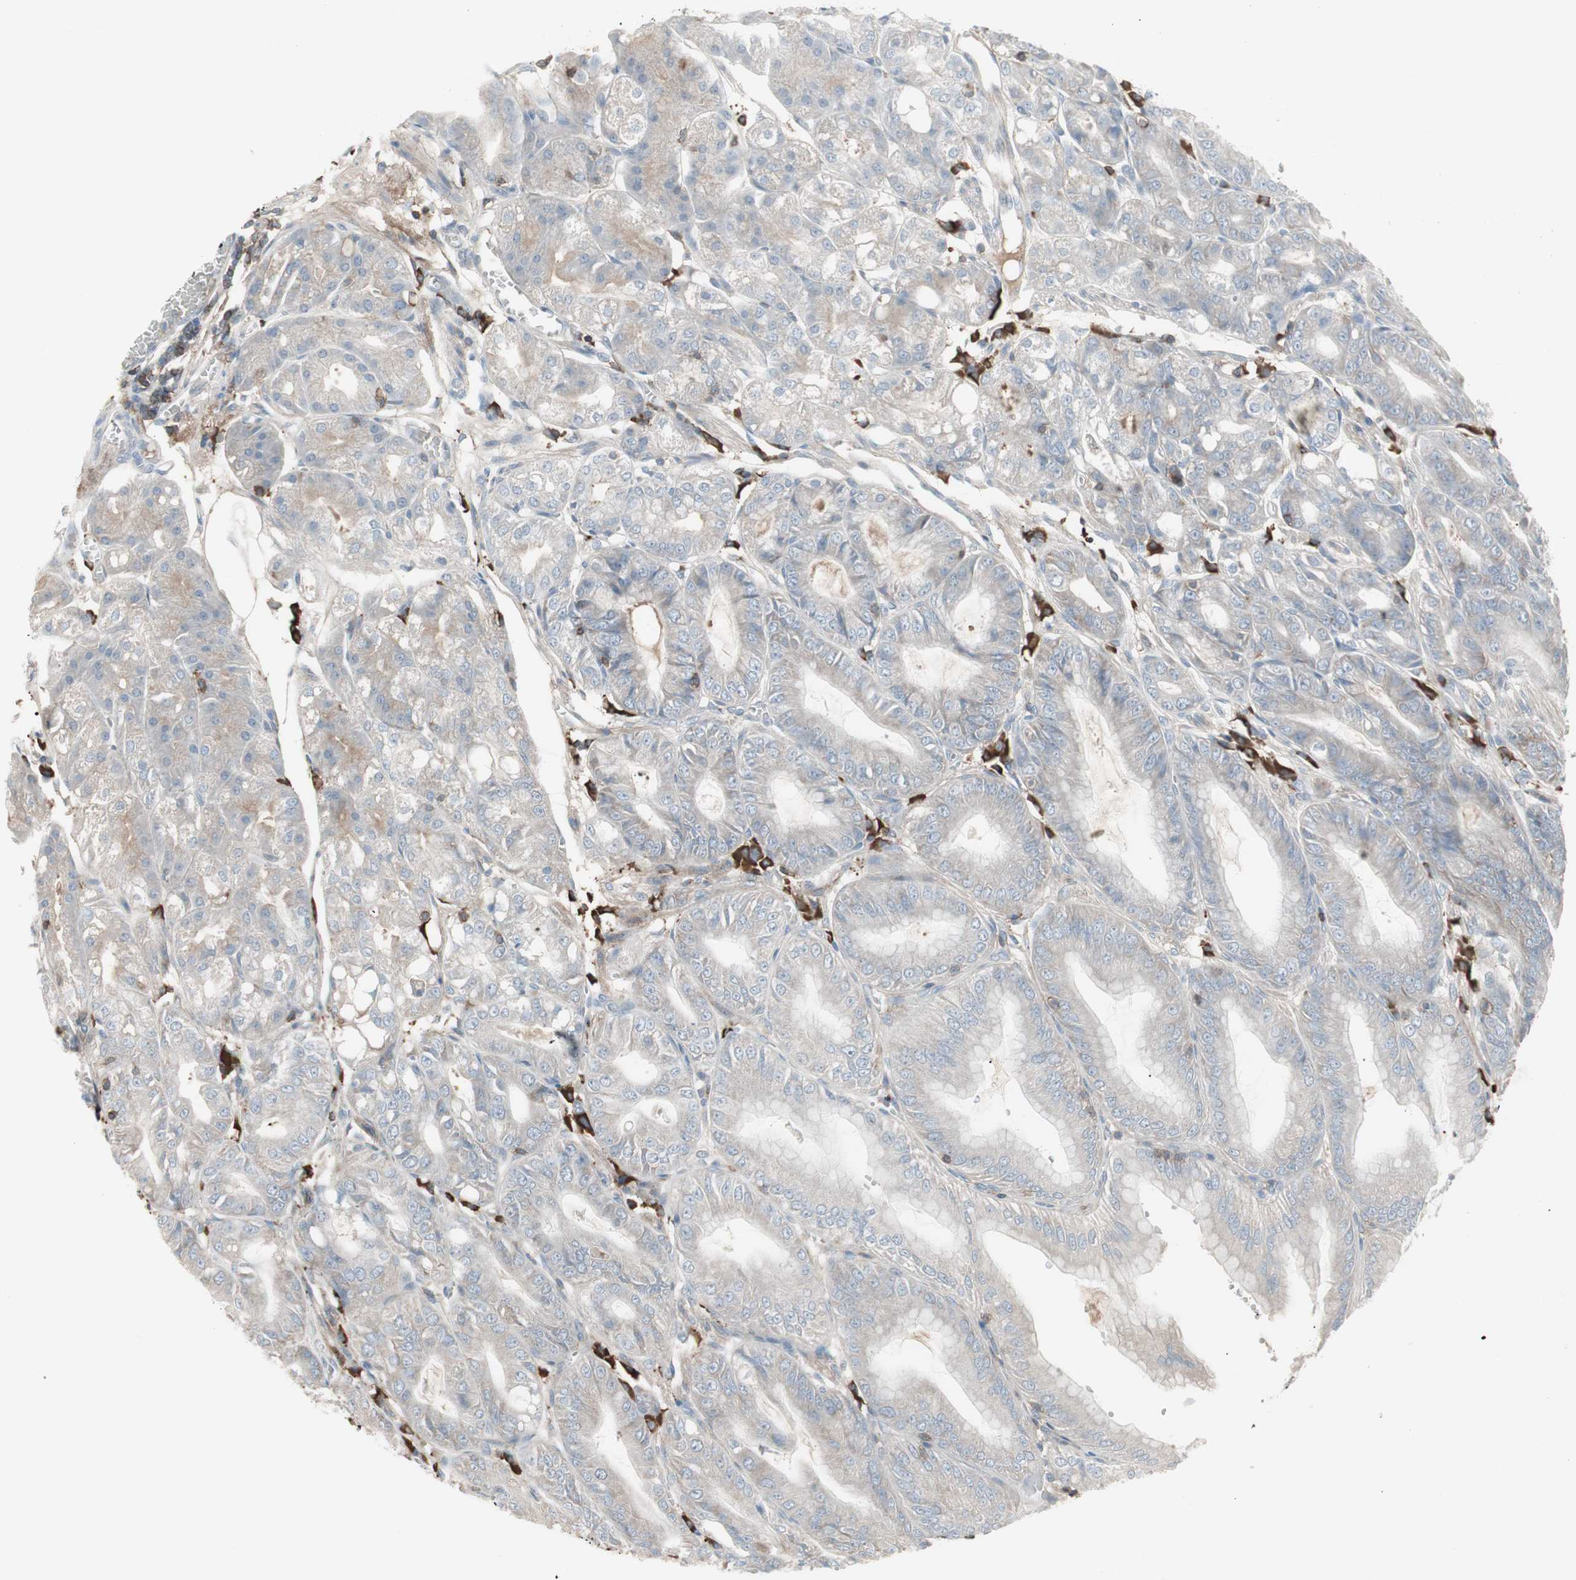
{"staining": {"intensity": "weak", "quantity": "<25%", "location": "cytoplasmic/membranous"}, "tissue": "stomach", "cell_type": "Glandular cells", "image_type": "normal", "snomed": [{"axis": "morphology", "description": "Normal tissue, NOS"}, {"axis": "topography", "description": "Stomach, lower"}], "caption": "This is an immunohistochemistry (IHC) micrograph of normal stomach. There is no positivity in glandular cells.", "gene": "ZSCAN32", "patient": {"sex": "male", "age": 71}}